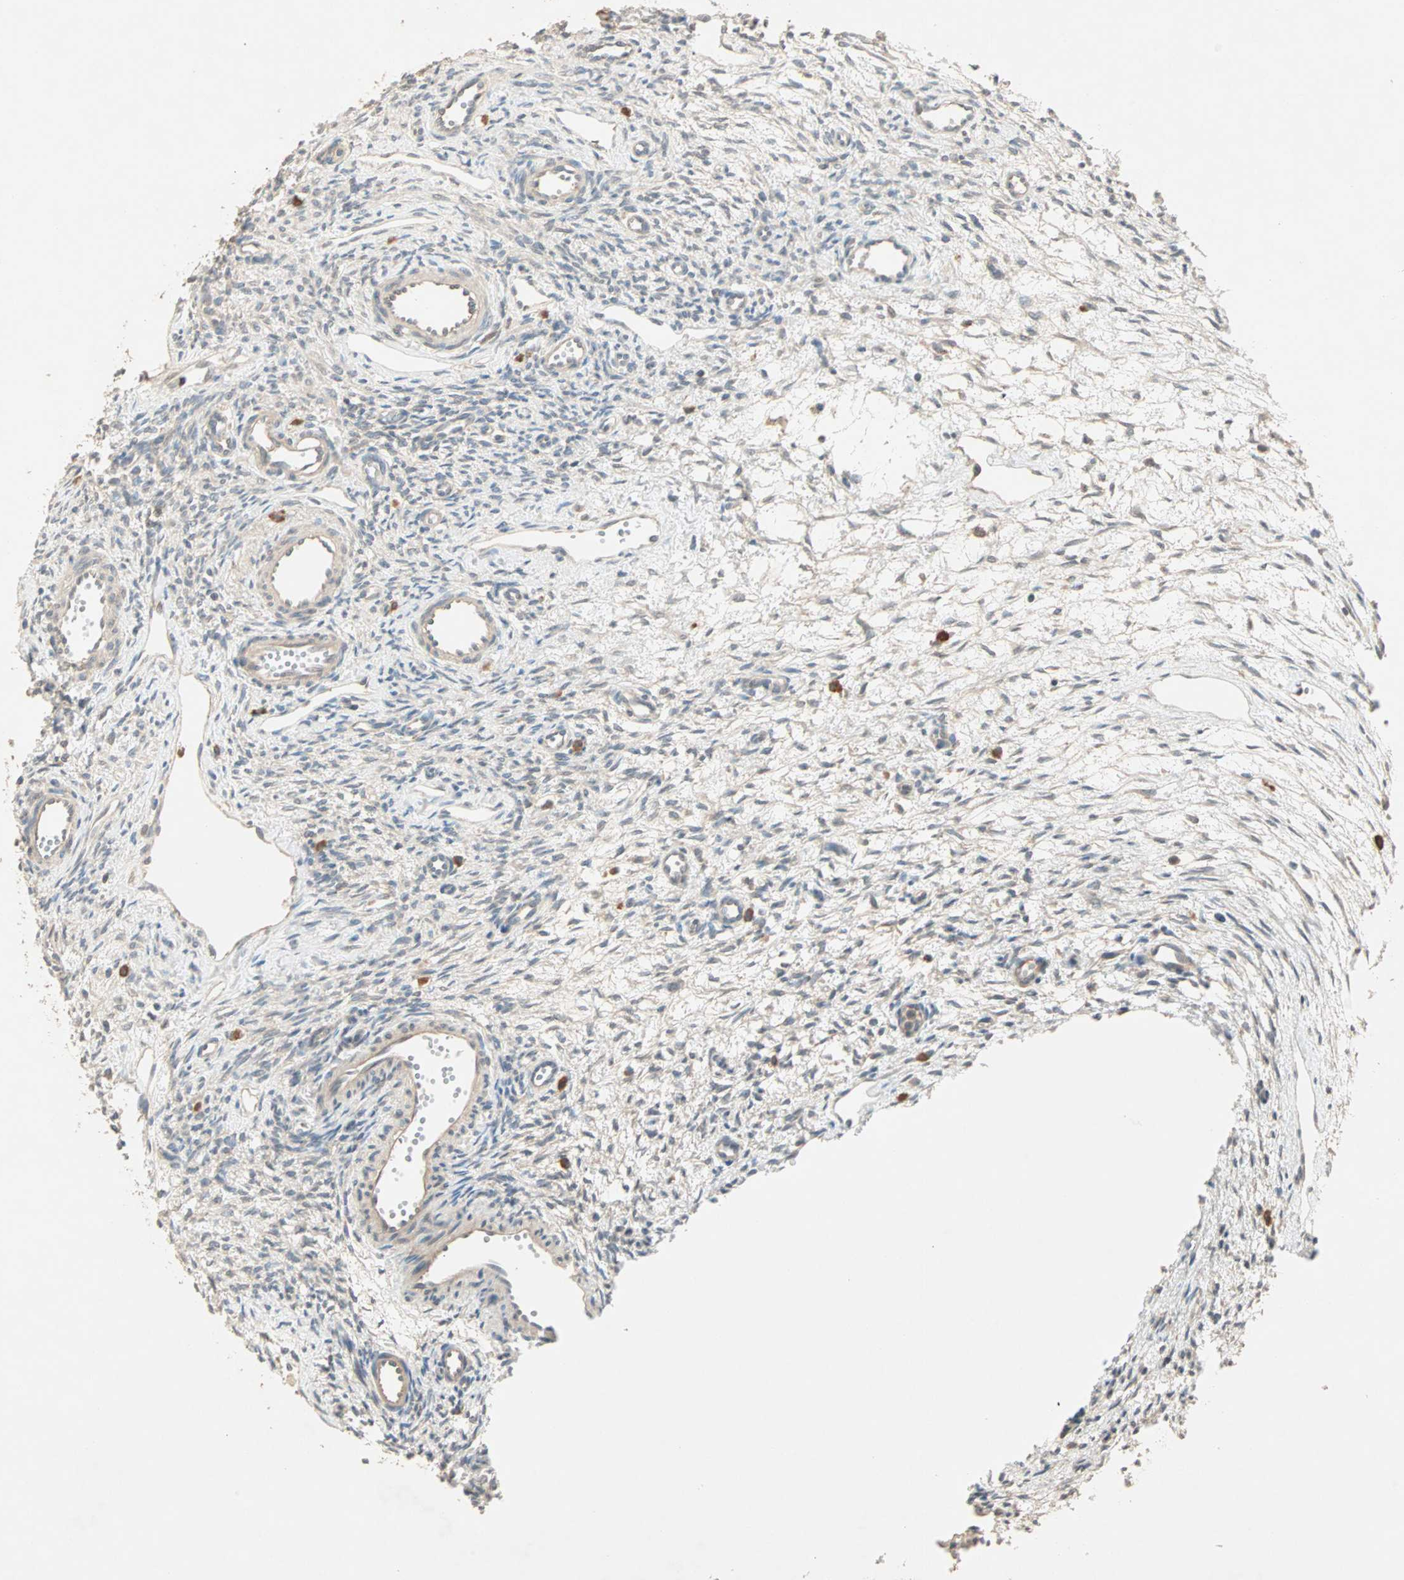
{"staining": {"intensity": "weak", "quantity": "25%-75%", "location": "cytoplasmic/membranous"}, "tissue": "ovary", "cell_type": "Ovarian stroma cells", "image_type": "normal", "snomed": [{"axis": "morphology", "description": "Normal tissue, NOS"}, {"axis": "topography", "description": "Ovary"}], "caption": "Immunohistochemical staining of unremarkable human ovary exhibits 25%-75% levels of weak cytoplasmic/membranous protein expression in about 25%-75% of ovarian stroma cells. The staining was performed using DAB to visualize the protein expression in brown, while the nuclei were stained in blue with hematoxylin (Magnification: 20x).", "gene": "TTF2", "patient": {"sex": "female", "age": 33}}